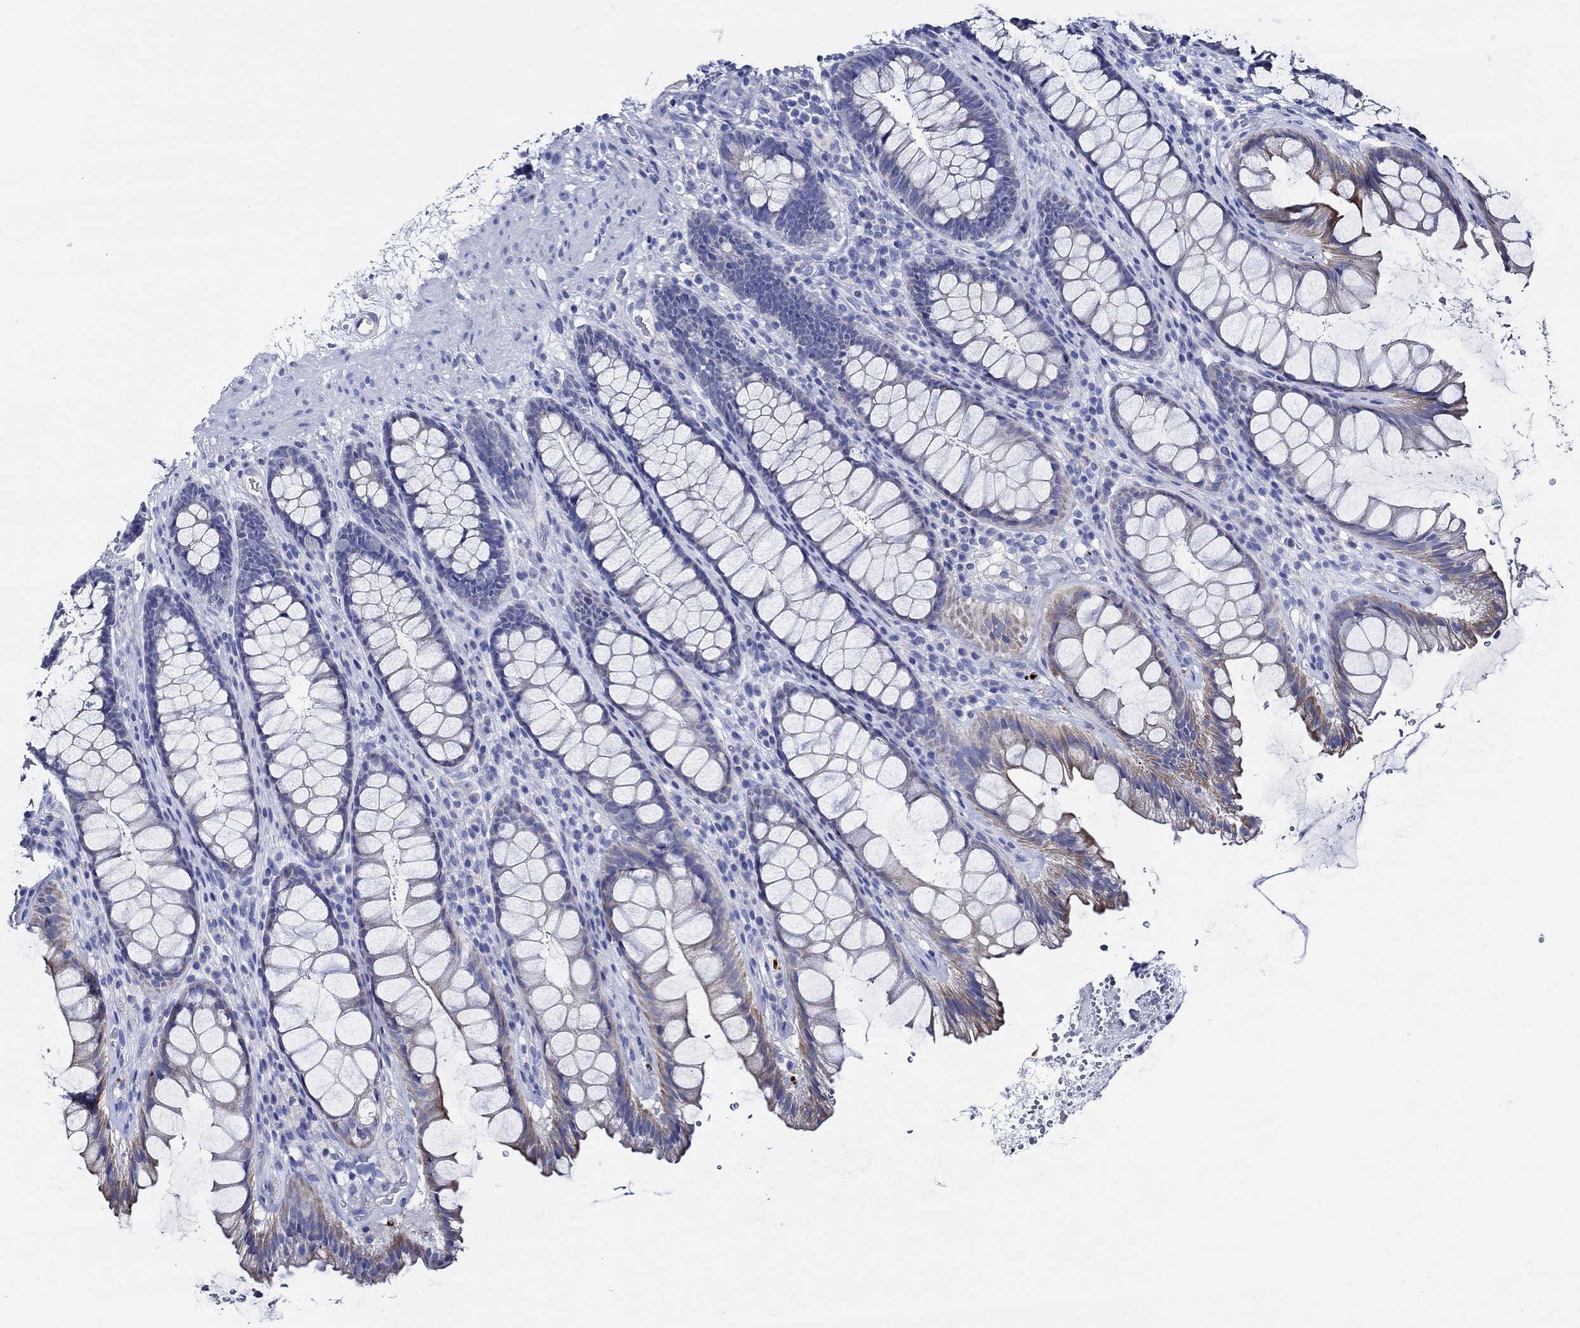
{"staining": {"intensity": "moderate", "quantity": "<25%", "location": "cytoplasmic/membranous"}, "tissue": "rectum", "cell_type": "Glandular cells", "image_type": "normal", "snomed": [{"axis": "morphology", "description": "Normal tissue, NOS"}, {"axis": "topography", "description": "Rectum"}], "caption": "Immunohistochemical staining of unremarkable rectum reveals moderate cytoplasmic/membranous protein expression in approximately <25% of glandular cells. The protein is stained brown, and the nuclei are stained in blue (DAB IHC with brightfield microscopy, high magnification).", "gene": "SKOR1", "patient": {"sex": "male", "age": 72}}